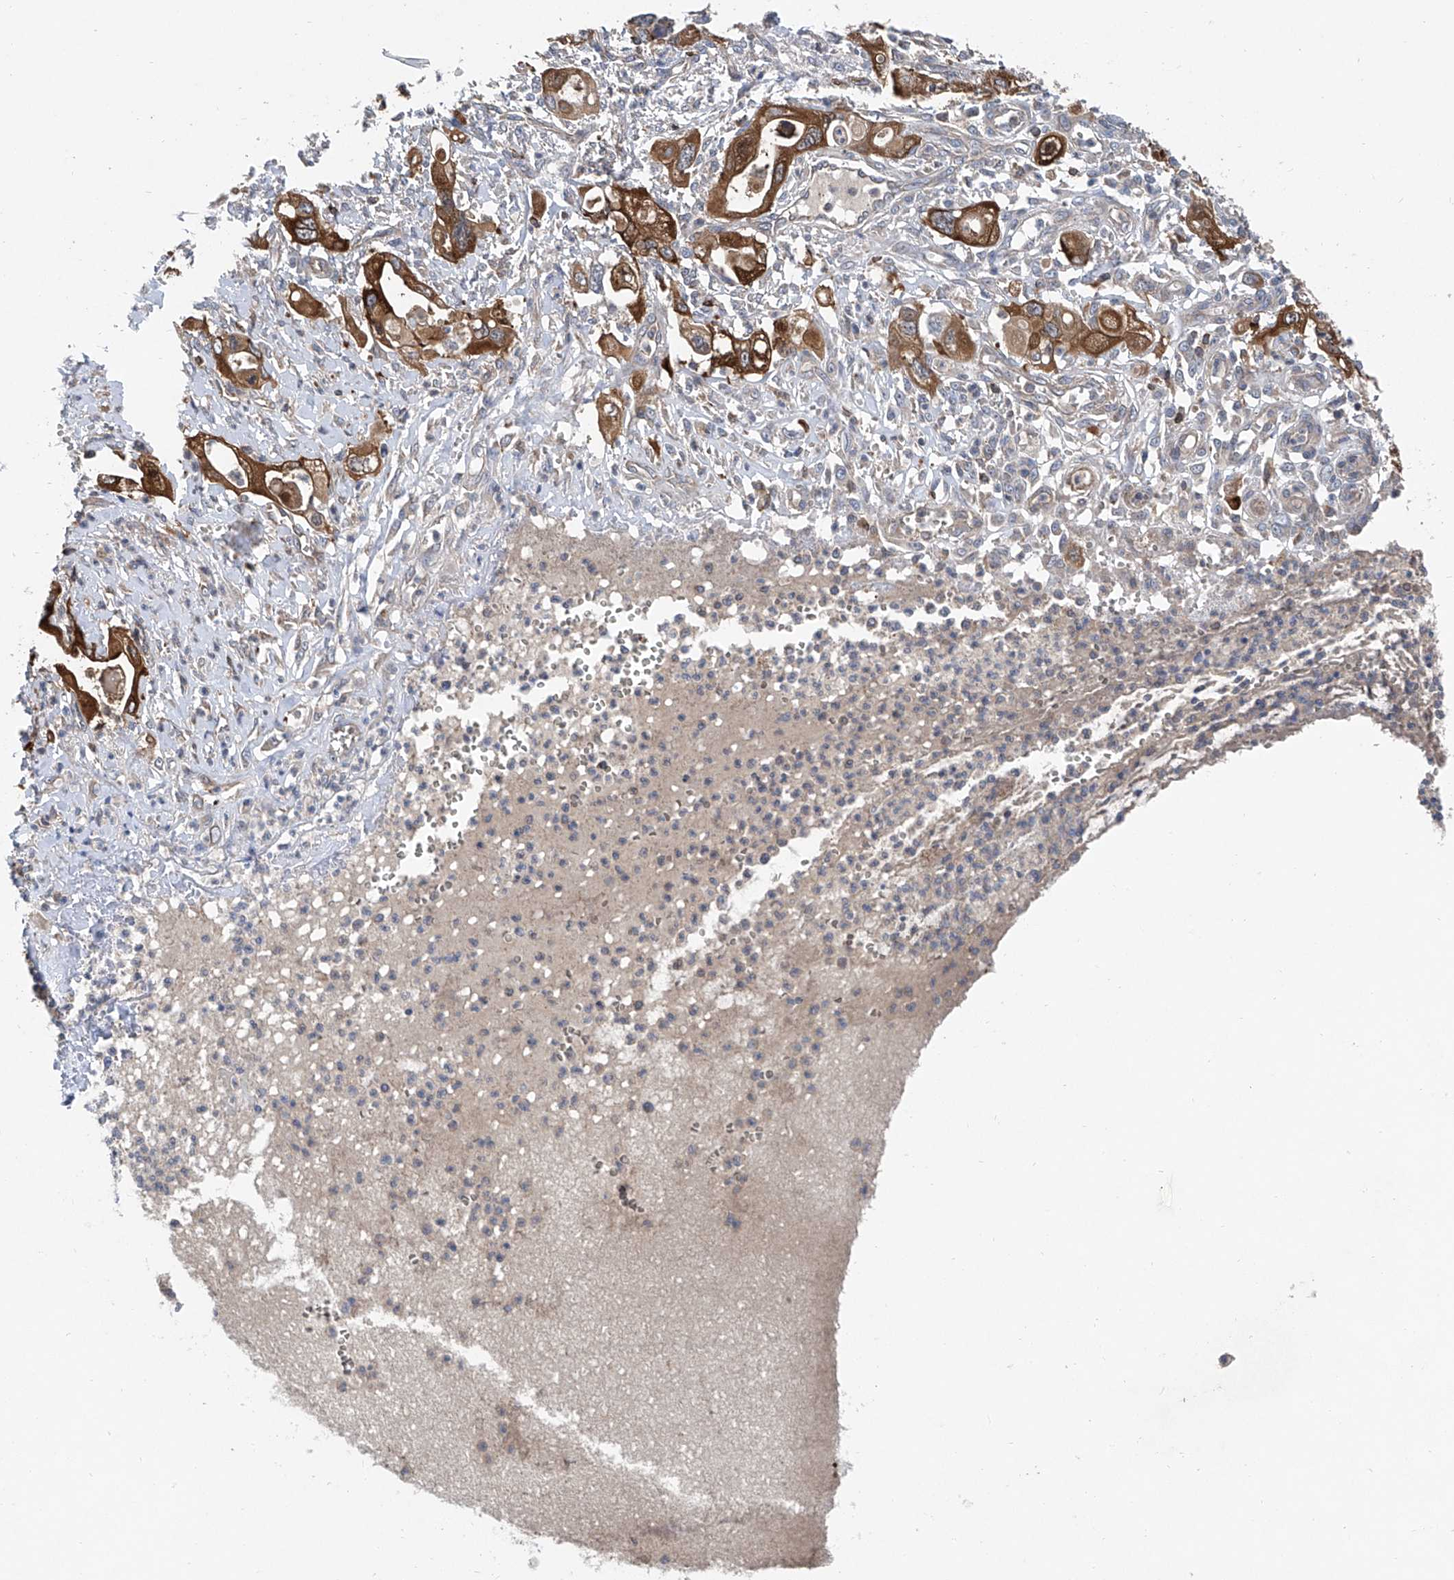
{"staining": {"intensity": "strong", "quantity": ">75%", "location": "cytoplasmic/membranous"}, "tissue": "pancreatic cancer", "cell_type": "Tumor cells", "image_type": "cancer", "snomed": [{"axis": "morphology", "description": "Adenocarcinoma, NOS"}, {"axis": "topography", "description": "Pancreas"}], "caption": "Approximately >75% of tumor cells in pancreatic adenocarcinoma show strong cytoplasmic/membranous protein expression as visualized by brown immunohistochemical staining.", "gene": "TRIM38", "patient": {"sex": "male", "age": 68}}